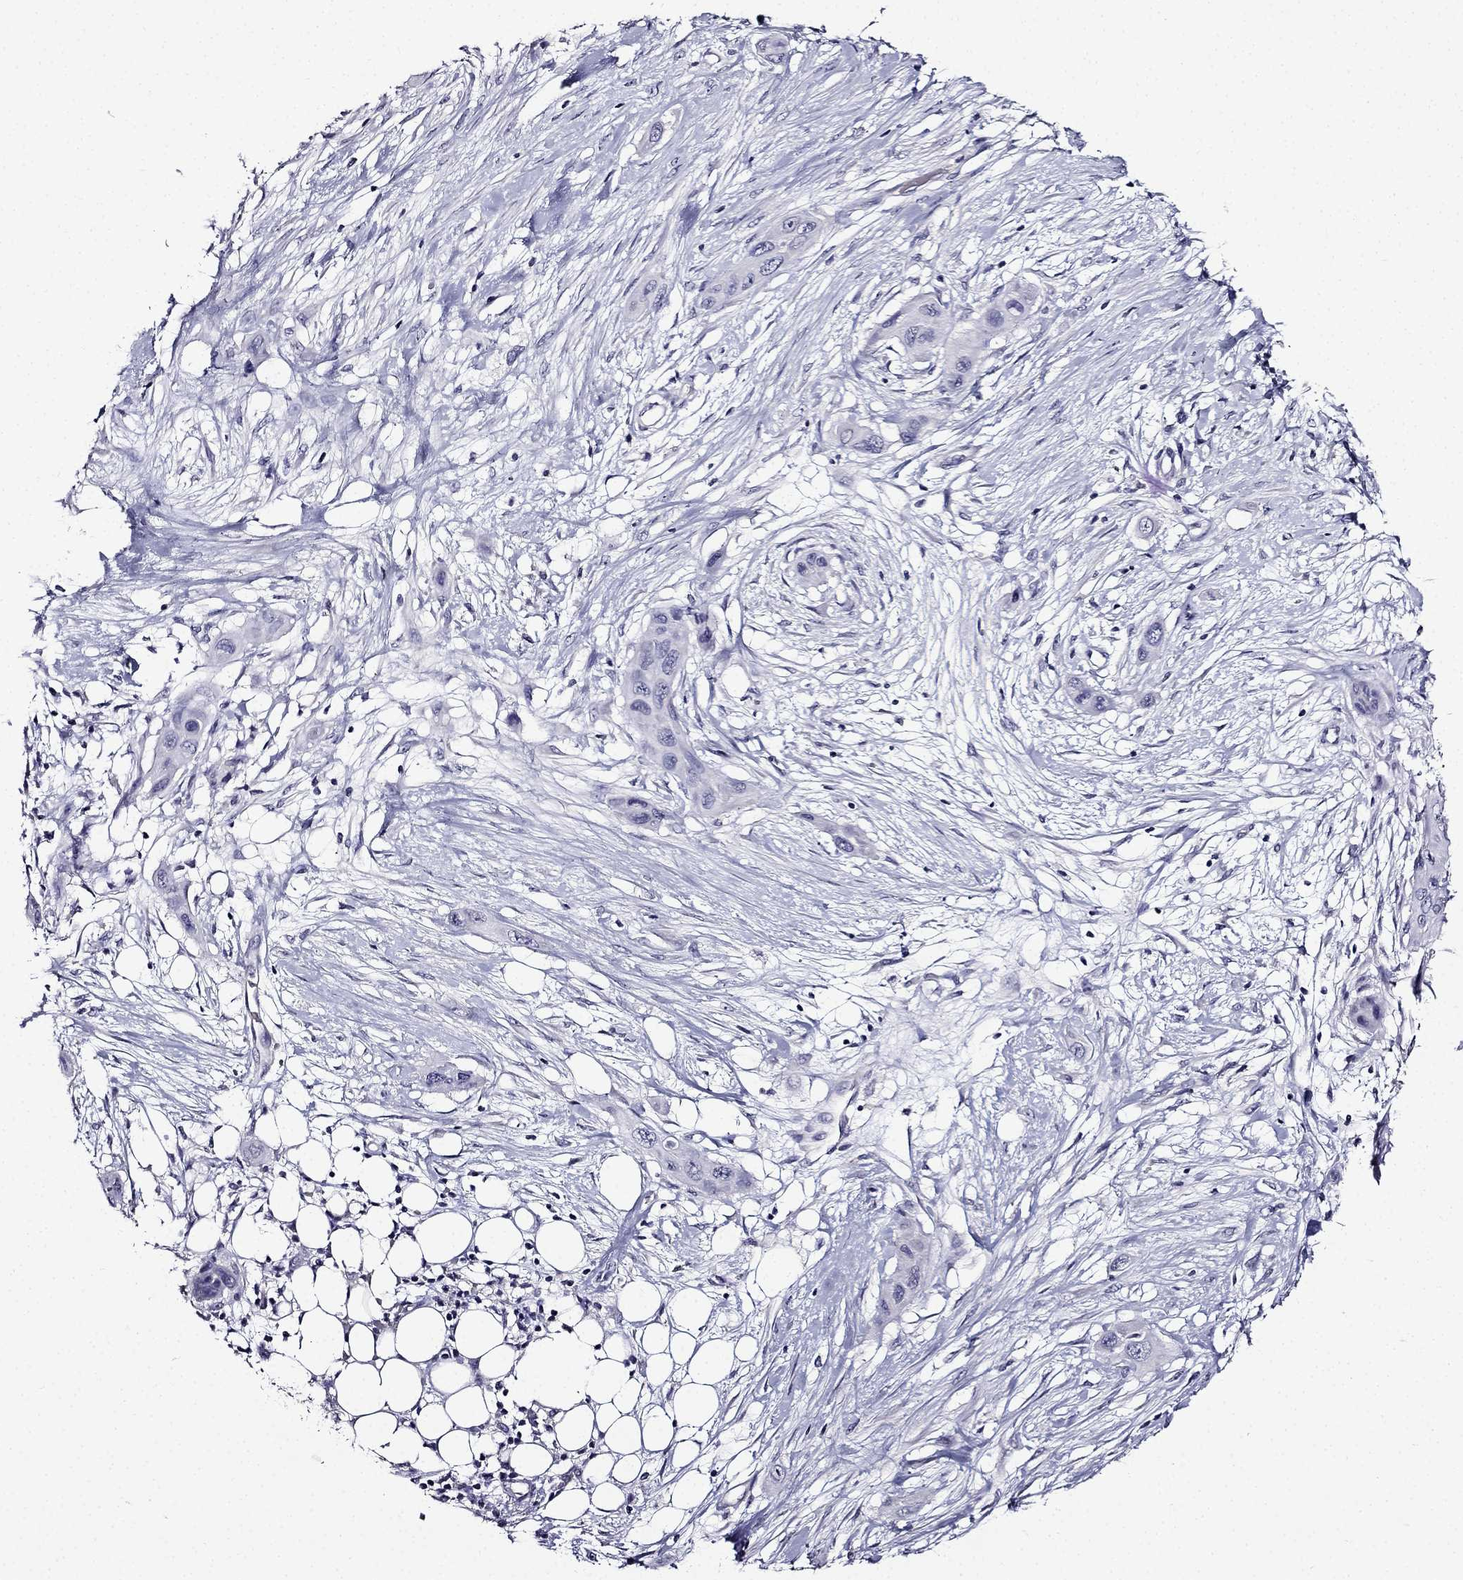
{"staining": {"intensity": "negative", "quantity": "none", "location": "none"}, "tissue": "skin cancer", "cell_type": "Tumor cells", "image_type": "cancer", "snomed": [{"axis": "morphology", "description": "Squamous cell carcinoma, NOS"}, {"axis": "topography", "description": "Skin"}], "caption": "This is an IHC photomicrograph of human squamous cell carcinoma (skin). There is no expression in tumor cells.", "gene": "TMEM266", "patient": {"sex": "male", "age": 79}}